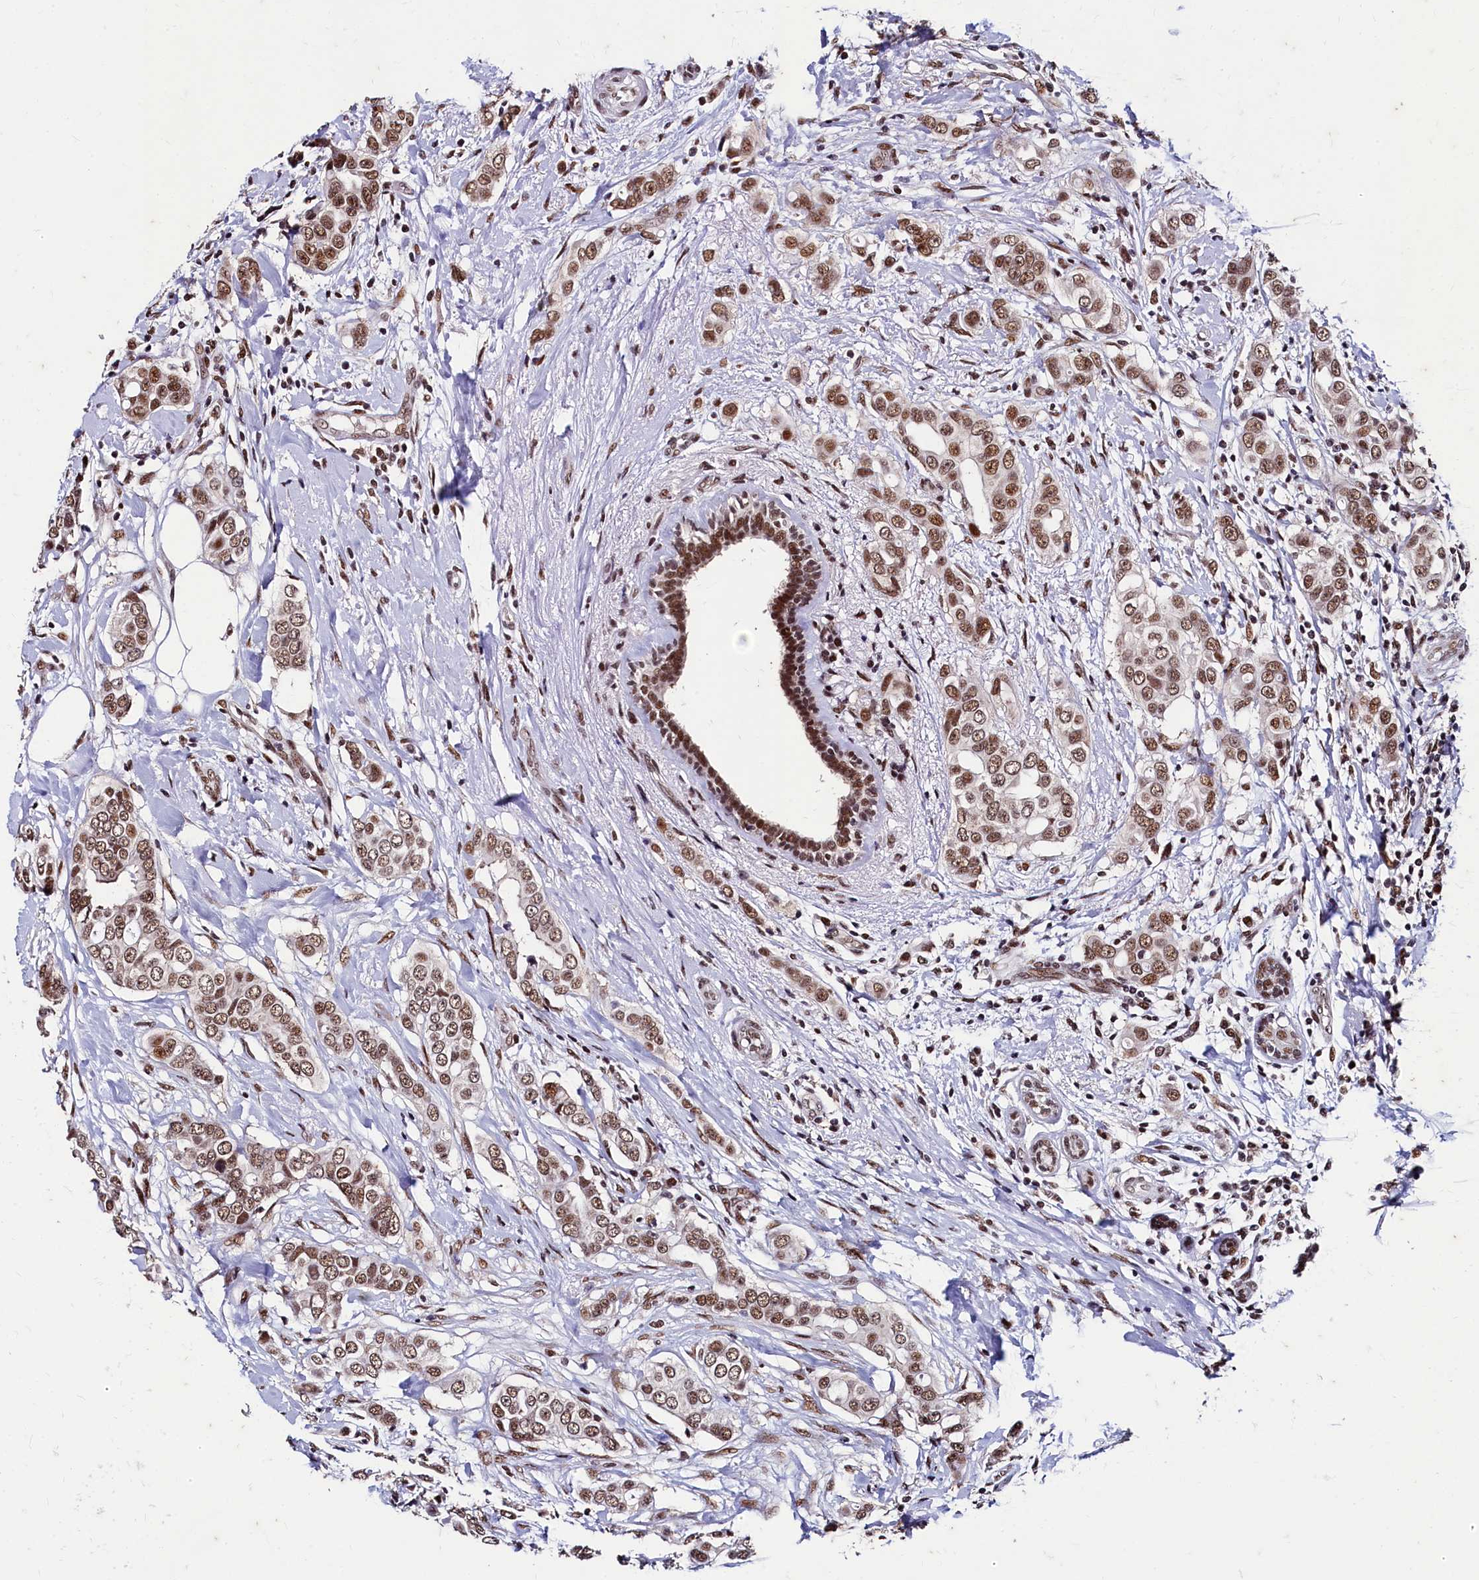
{"staining": {"intensity": "moderate", "quantity": ">75%", "location": "nuclear"}, "tissue": "breast cancer", "cell_type": "Tumor cells", "image_type": "cancer", "snomed": [{"axis": "morphology", "description": "Lobular carcinoma"}, {"axis": "topography", "description": "Breast"}], "caption": "Immunohistochemical staining of breast cancer displays medium levels of moderate nuclear expression in about >75% of tumor cells.", "gene": "CPSF7", "patient": {"sex": "female", "age": 51}}